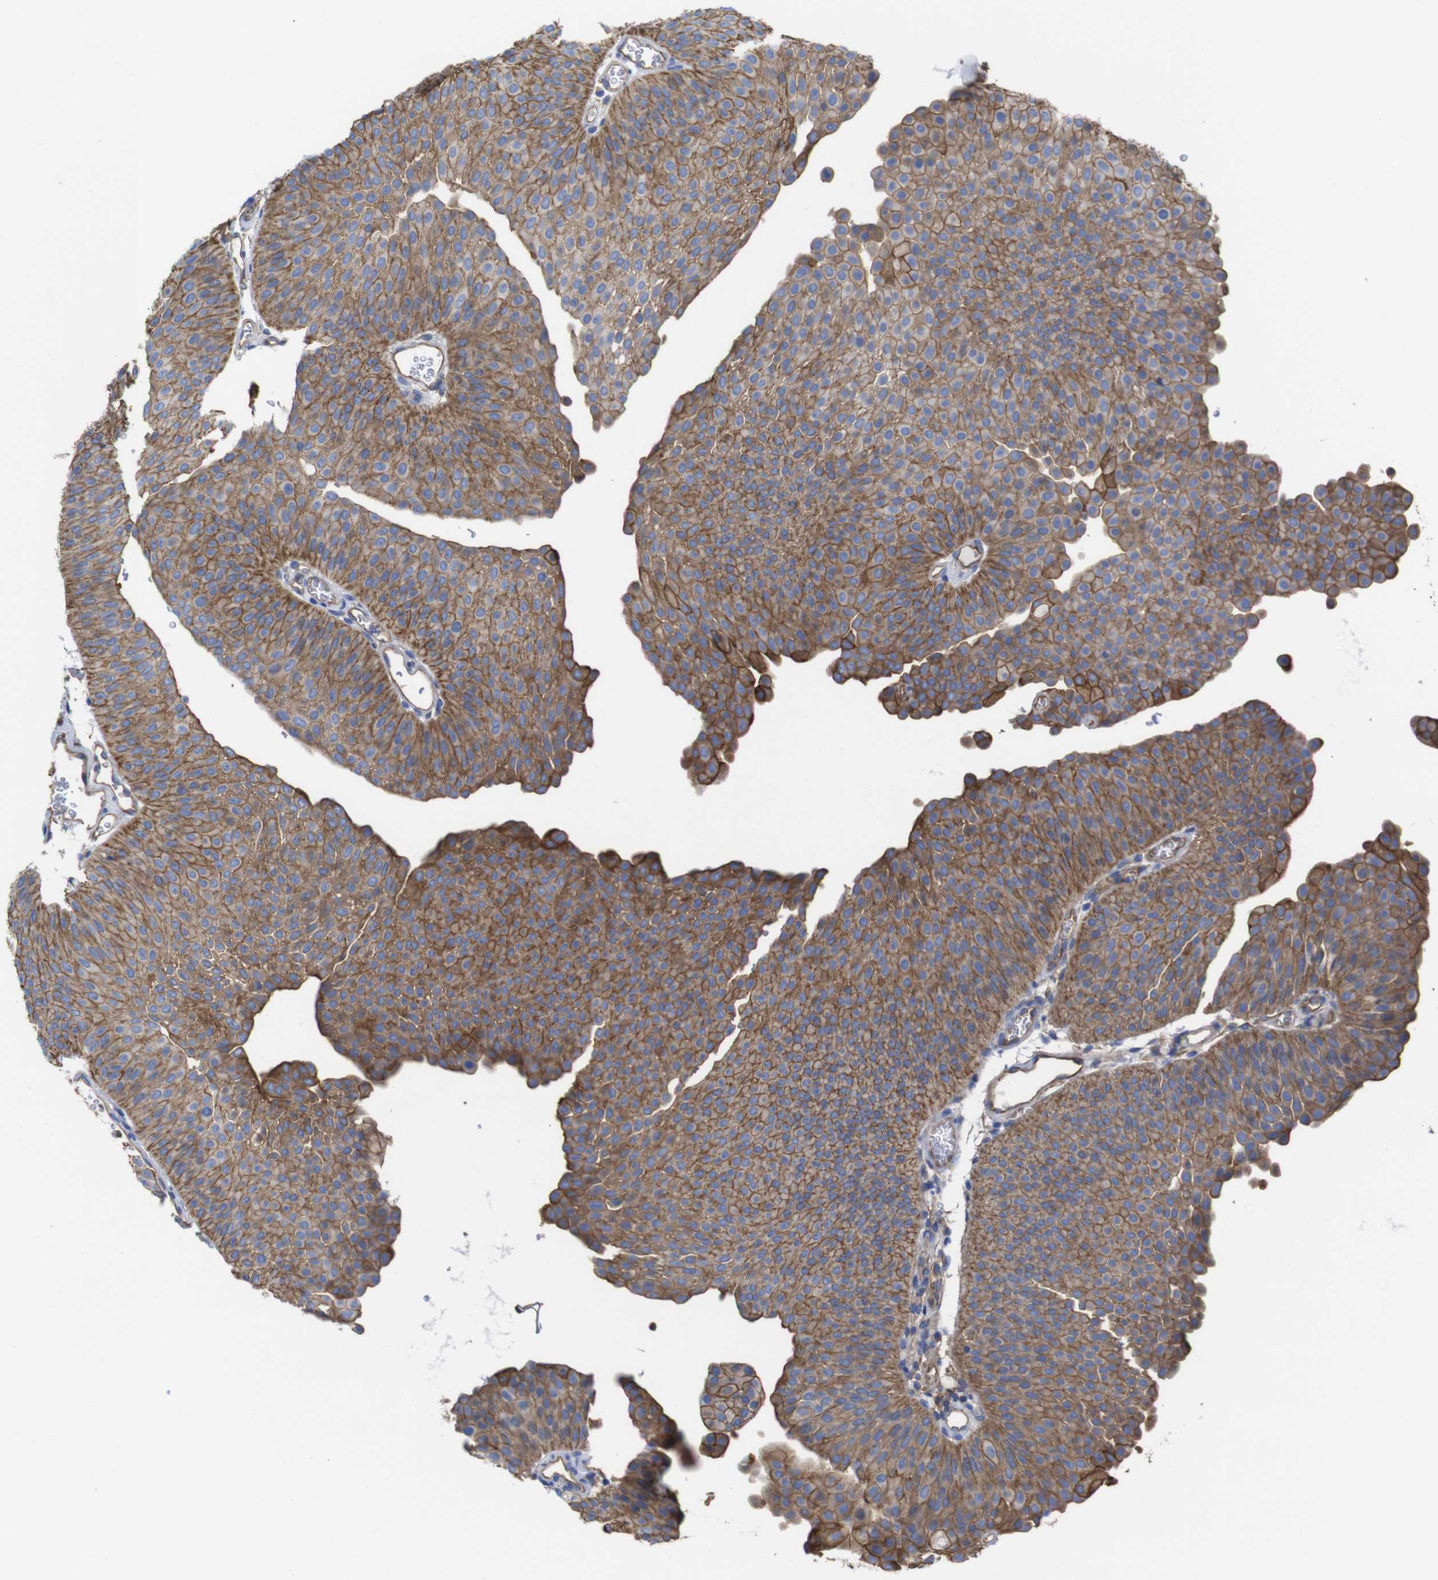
{"staining": {"intensity": "moderate", "quantity": ">75%", "location": "cytoplasmic/membranous"}, "tissue": "urothelial cancer", "cell_type": "Tumor cells", "image_type": "cancer", "snomed": [{"axis": "morphology", "description": "Urothelial carcinoma, Low grade"}, {"axis": "topography", "description": "Urinary bladder"}], "caption": "IHC image of low-grade urothelial carcinoma stained for a protein (brown), which displays medium levels of moderate cytoplasmic/membranous positivity in about >75% of tumor cells.", "gene": "SPTBN1", "patient": {"sex": "female", "age": 60}}